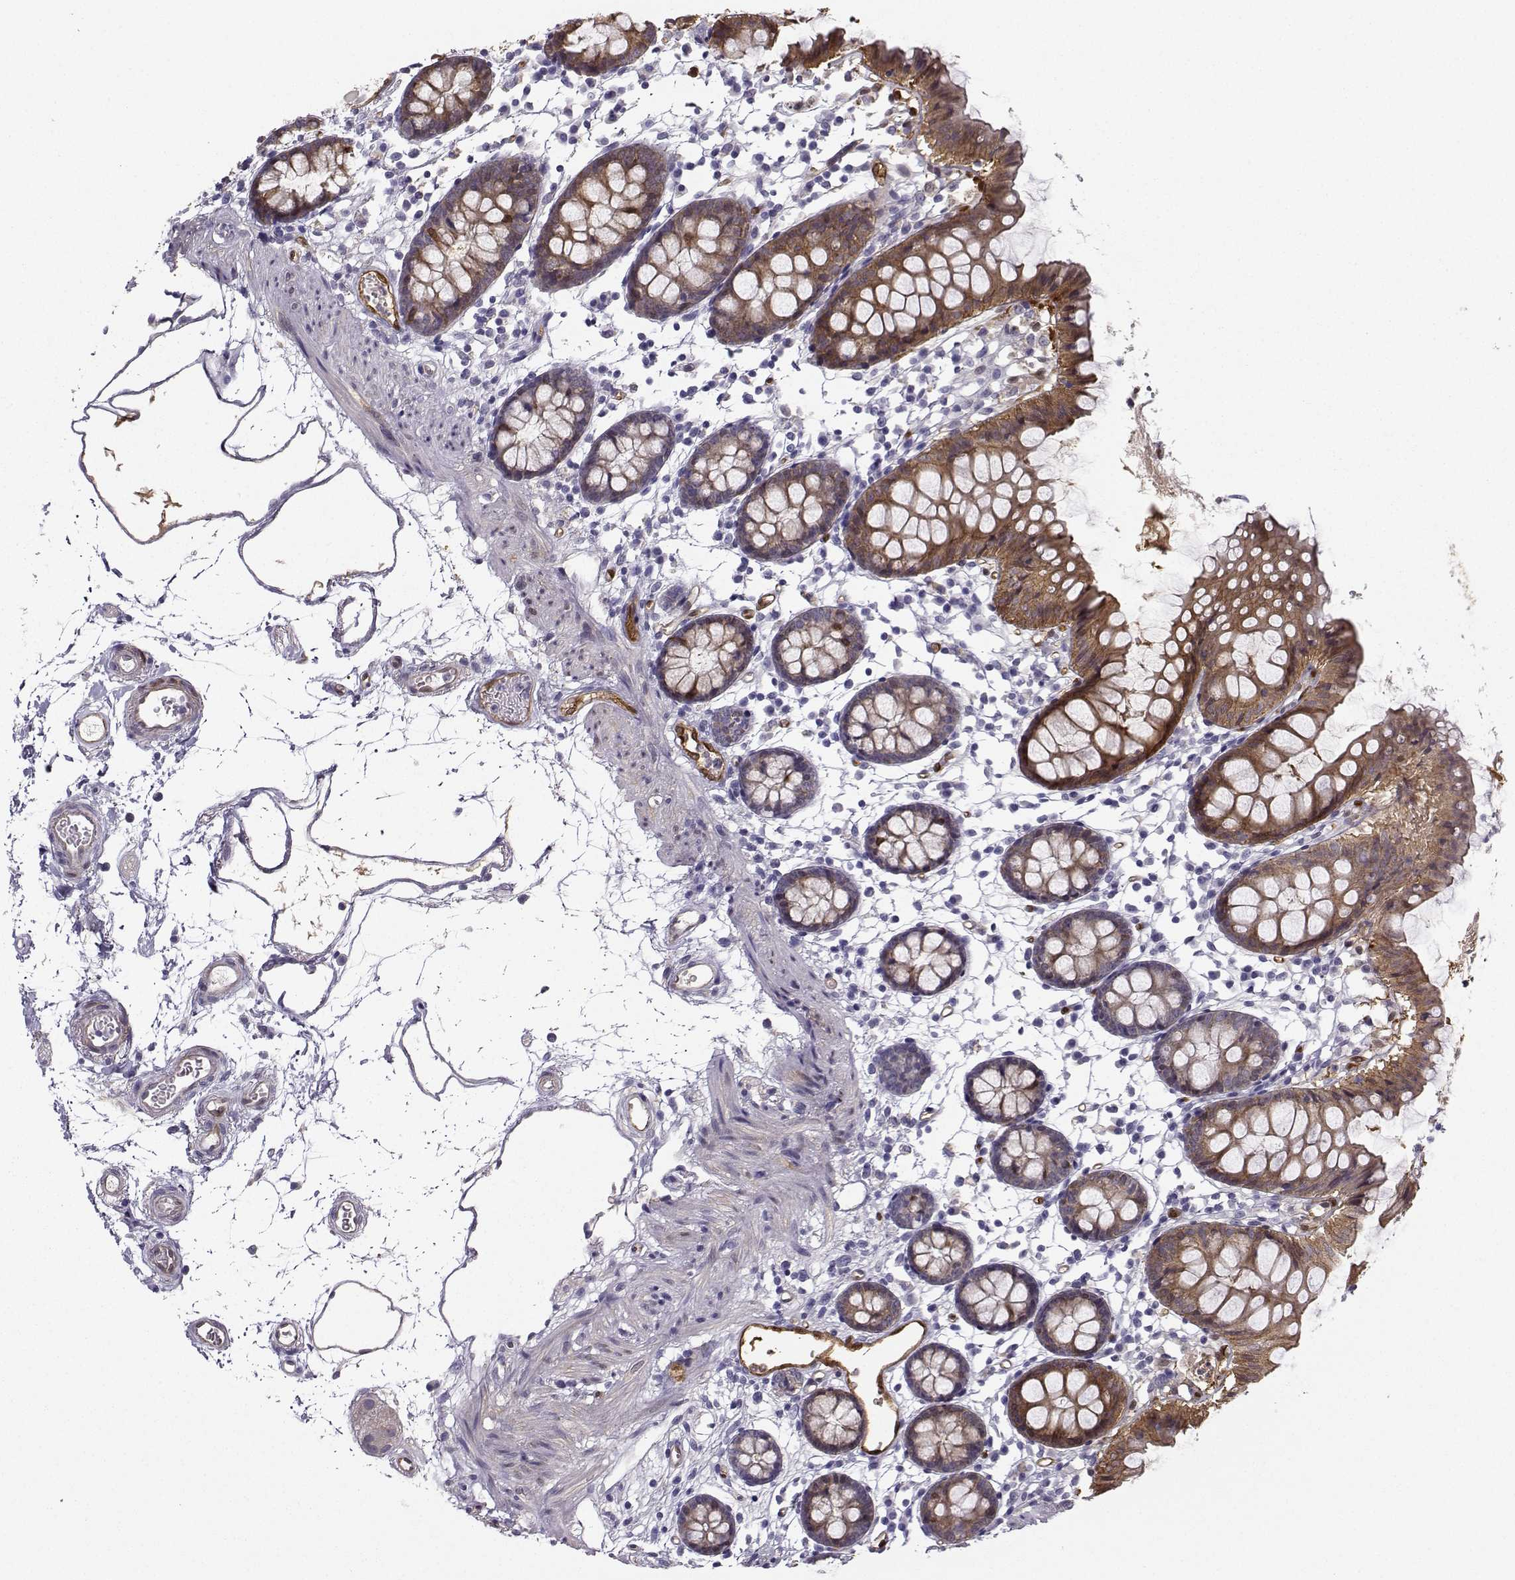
{"staining": {"intensity": "strong", "quantity": "25%-75%", "location": "cytoplasmic/membranous"}, "tissue": "colon", "cell_type": "Endothelial cells", "image_type": "normal", "snomed": [{"axis": "morphology", "description": "Normal tissue, NOS"}, {"axis": "topography", "description": "Colon"}], "caption": "Immunohistochemistry image of normal human colon stained for a protein (brown), which displays high levels of strong cytoplasmic/membranous positivity in approximately 25%-75% of endothelial cells.", "gene": "NQO1", "patient": {"sex": "female", "age": 84}}